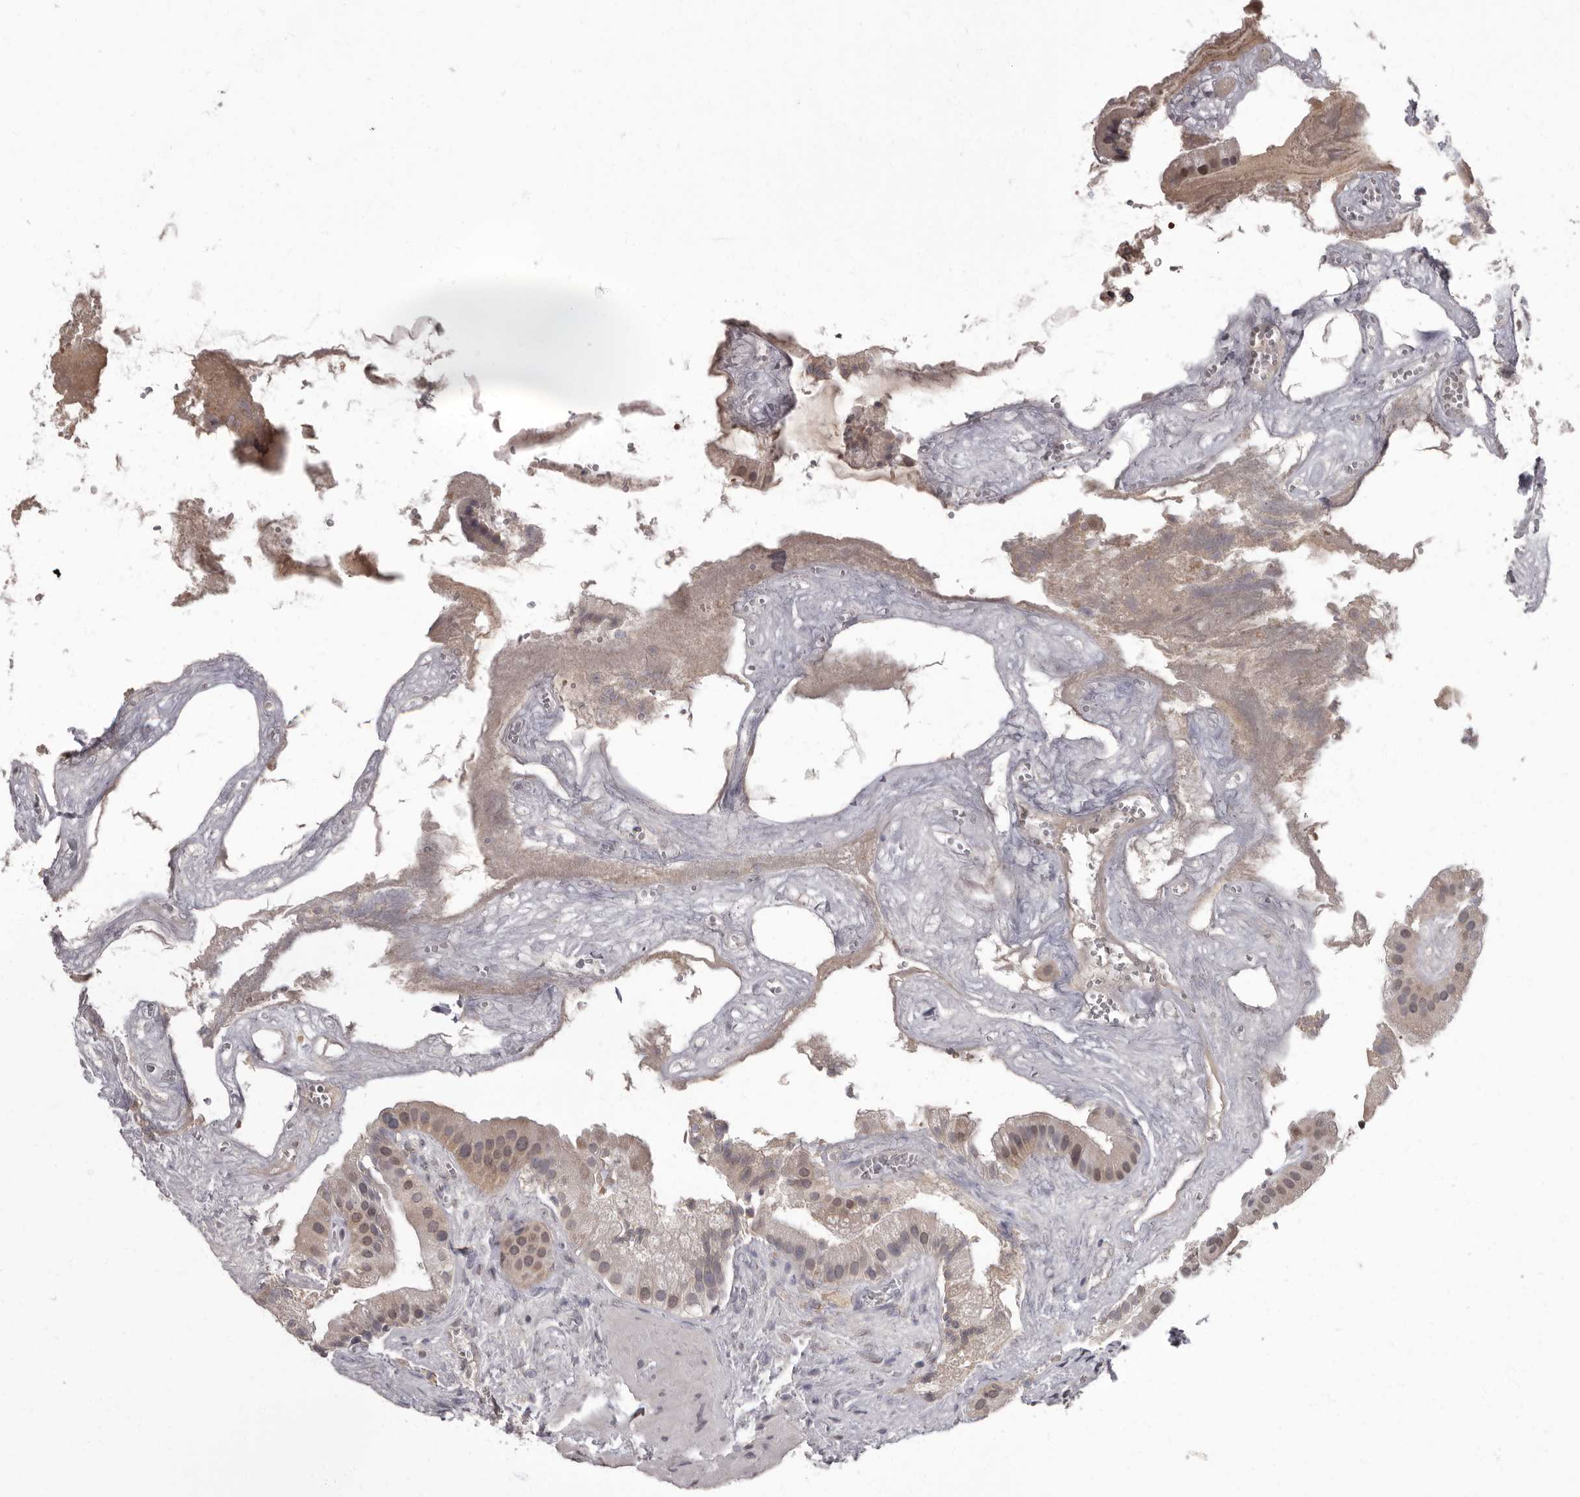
{"staining": {"intensity": "weak", "quantity": "25%-75%", "location": "cytoplasmic/membranous,nuclear"}, "tissue": "gallbladder", "cell_type": "Glandular cells", "image_type": "normal", "snomed": [{"axis": "morphology", "description": "Normal tissue, NOS"}, {"axis": "topography", "description": "Gallbladder"}], "caption": "Brown immunohistochemical staining in benign human gallbladder exhibits weak cytoplasmic/membranous,nuclear positivity in approximately 25%-75% of glandular cells. The staining was performed using DAB, with brown indicating positive protein expression. Nuclei are stained blue with hematoxylin.", "gene": "C1orf50", "patient": {"sex": "male", "age": 55}}